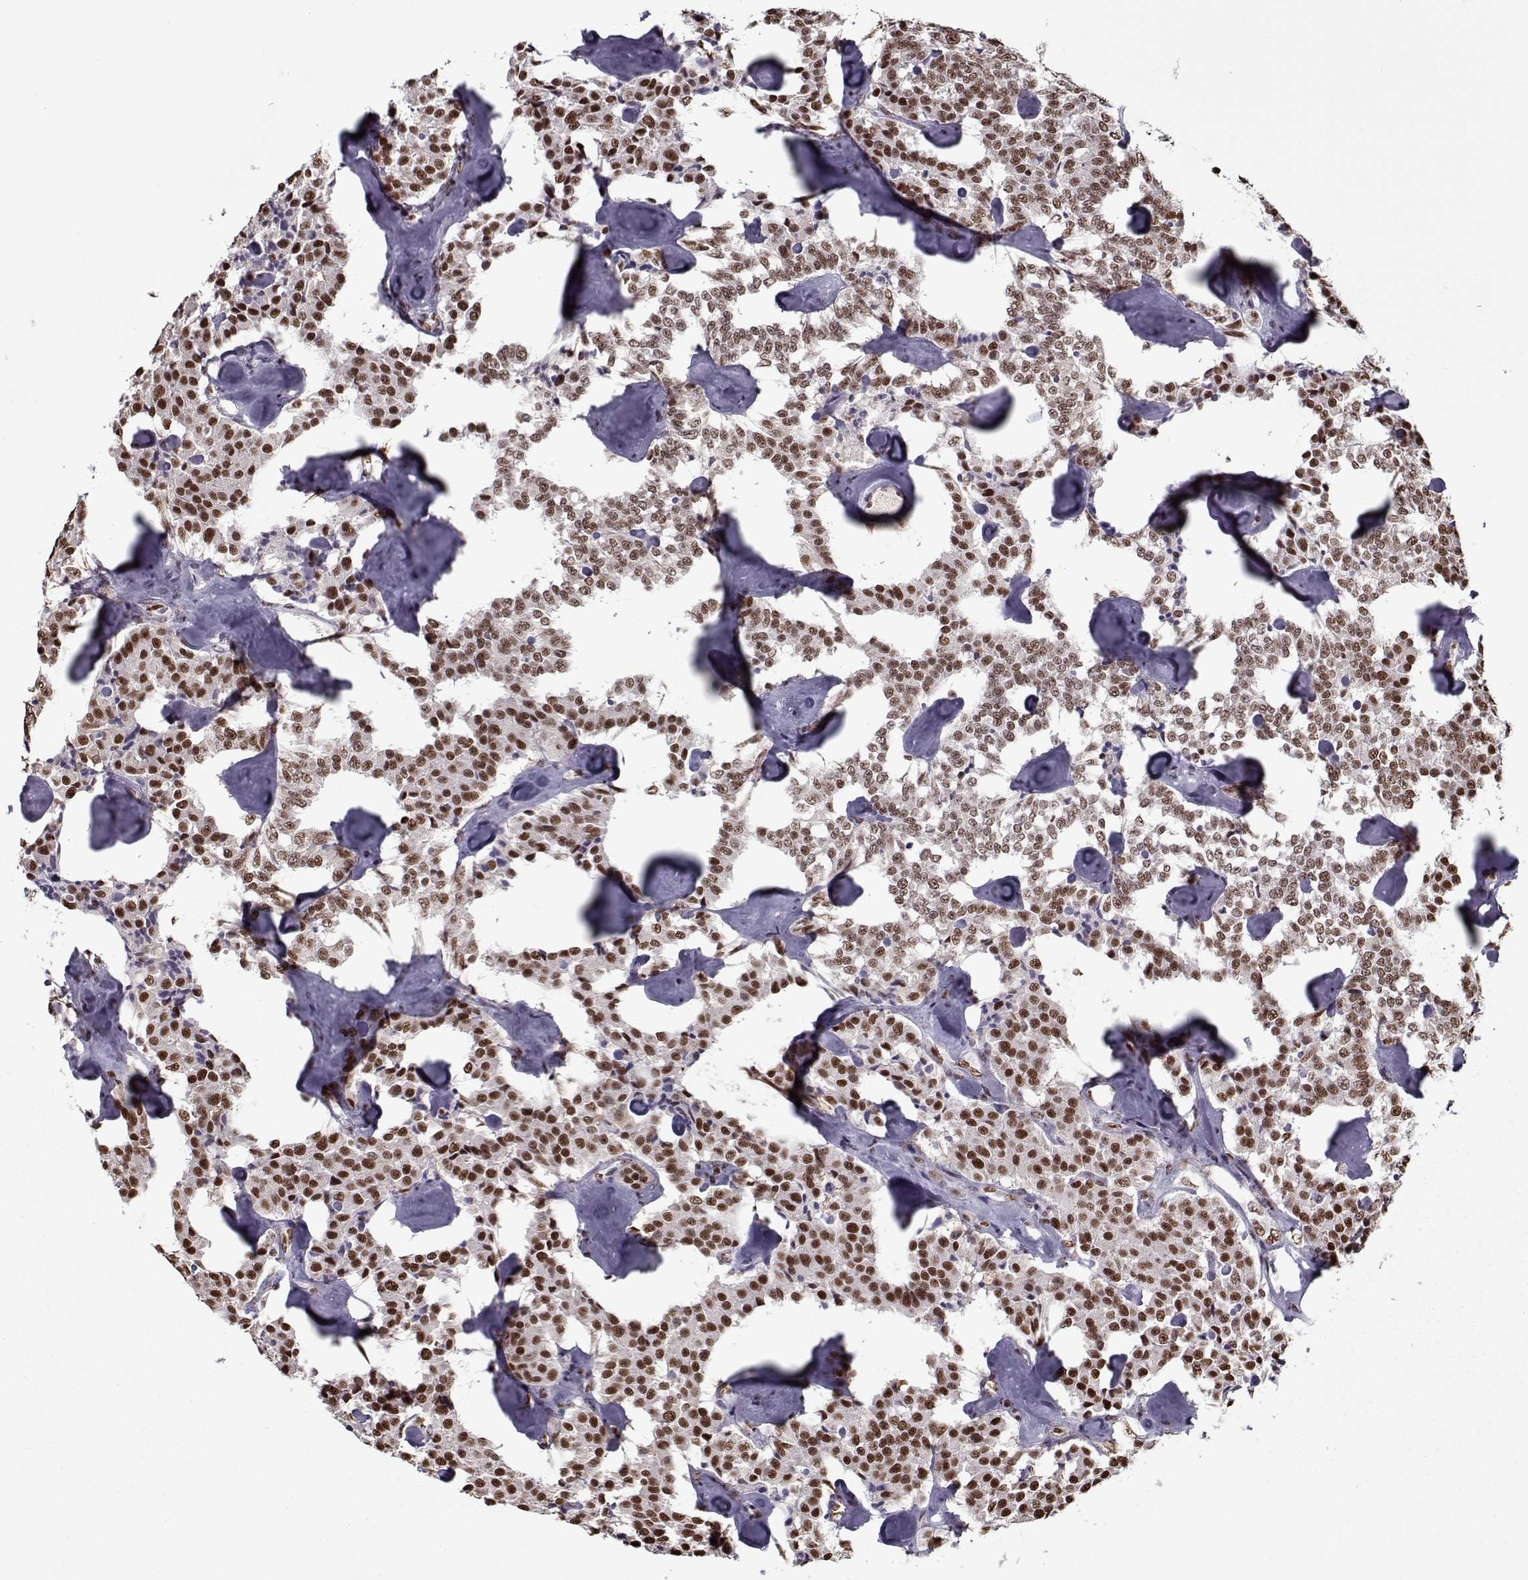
{"staining": {"intensity": "moderate", "quantity": ">75%", "location": "nuclear"}, "tissue": "carcinoid", "cell_type": "Tumor cells", "image_type": "cancer", "snomed": [{"axis": "morphology", "description": "Carcinoid, malignant, NOS"}, {"axis": "topography", "description": "Pancreas"}], "caption": "Carcinoid was stained to show a protein in brown. There is medium levels of moderate nuclear staining in about >75% of tumor cells.", "gene": "PRMT8", "patient": {"sex": "male", "age": 41}}